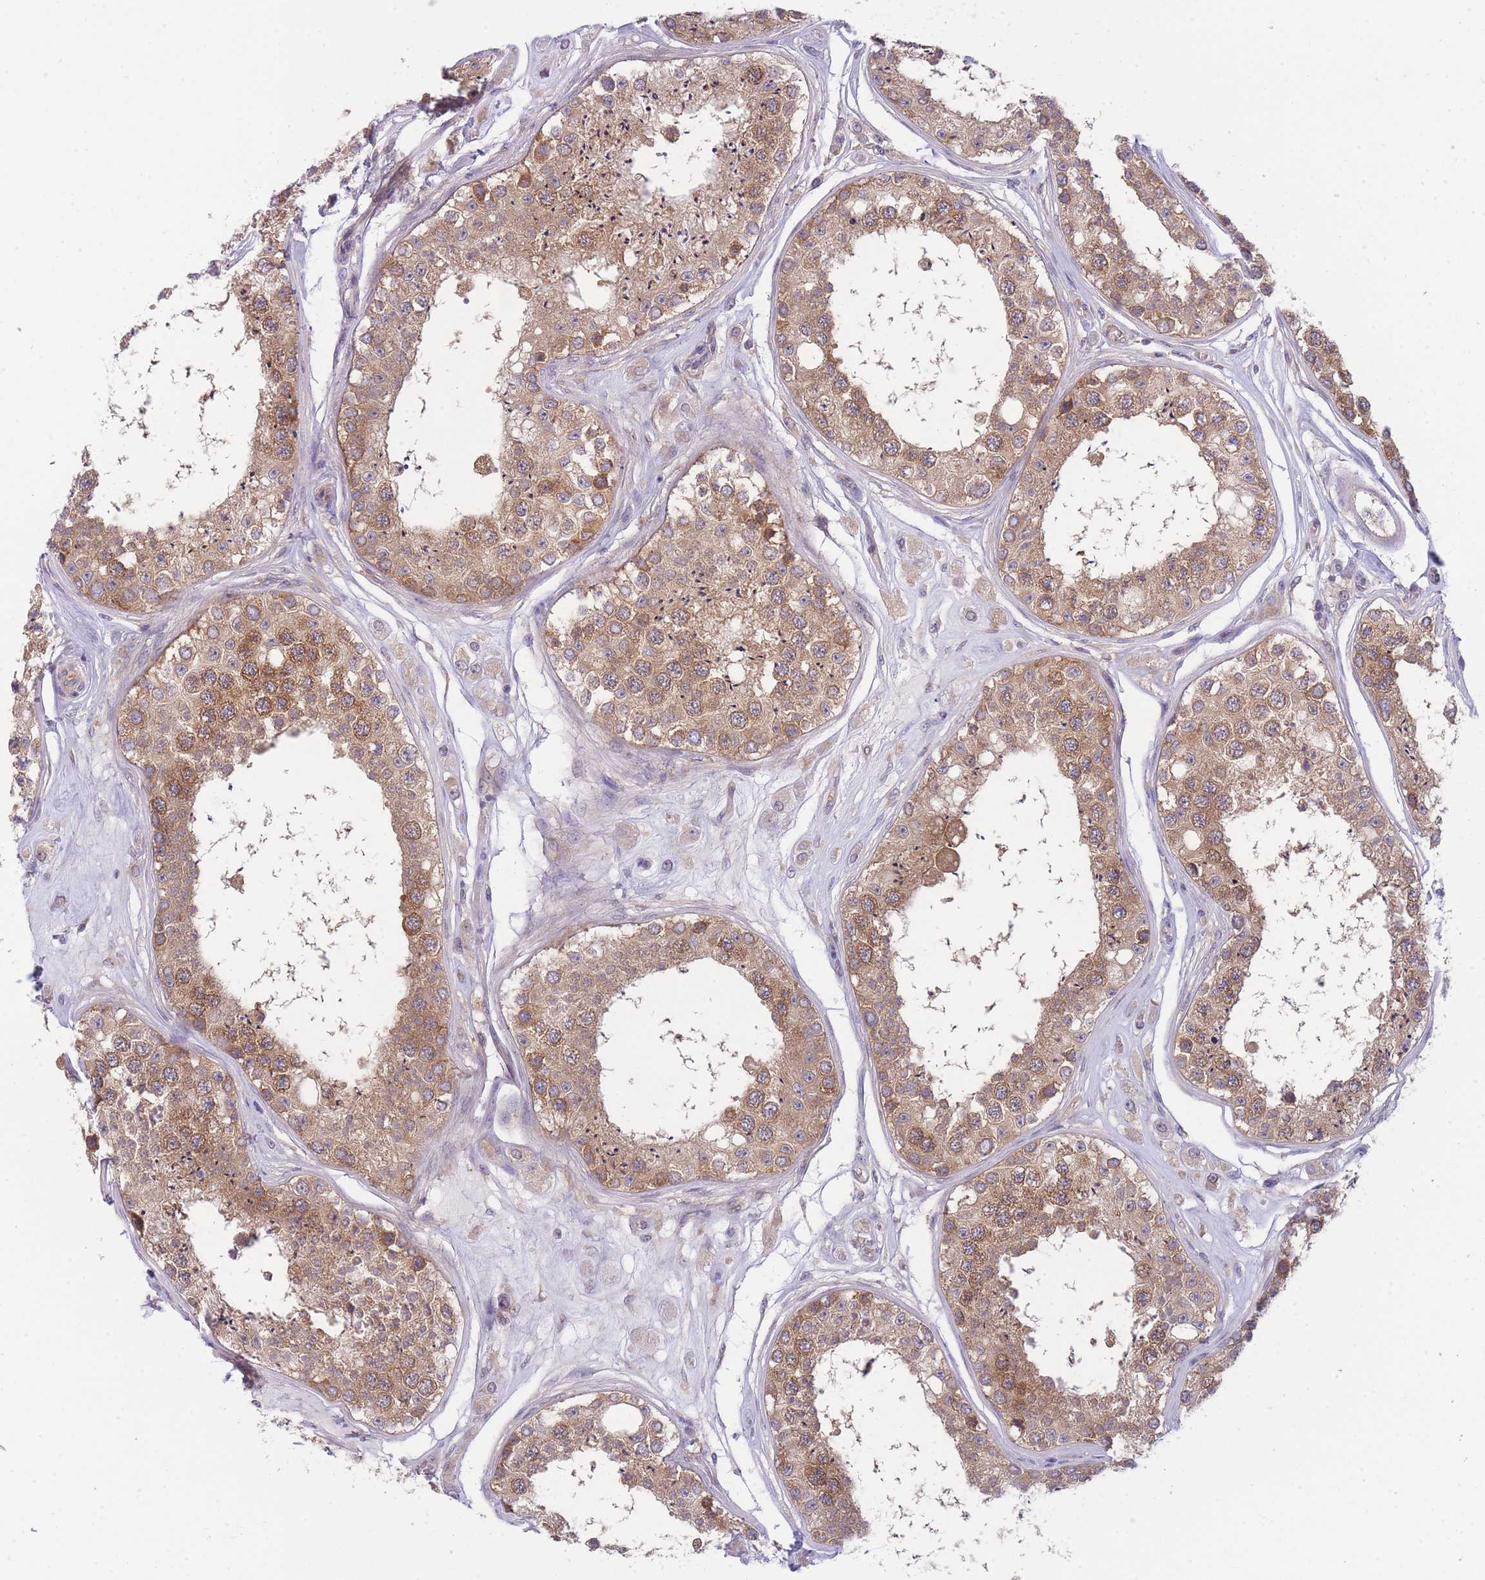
{"staining": {"intensity": "moderate", "quantity": ">75%", "location": "cytoplasmic/membranous"}, "tissue": "testis", "cell_type": "Cells in seminiferous ducts", "image_type": "normal", "snomed": [{"axis": "morphology", "description": "Normal tissue, NOS"}, {"axis": "topography", "description": "Testis"}], "caption": "Benign testis reveals moderate cytoplasmic/membranous positivity in about >75% of cells in seminiferous ducts, visualized by immunohistochemistry.", "gene": "PFDN6", "patient": {"sex": "male", "age": 25}}